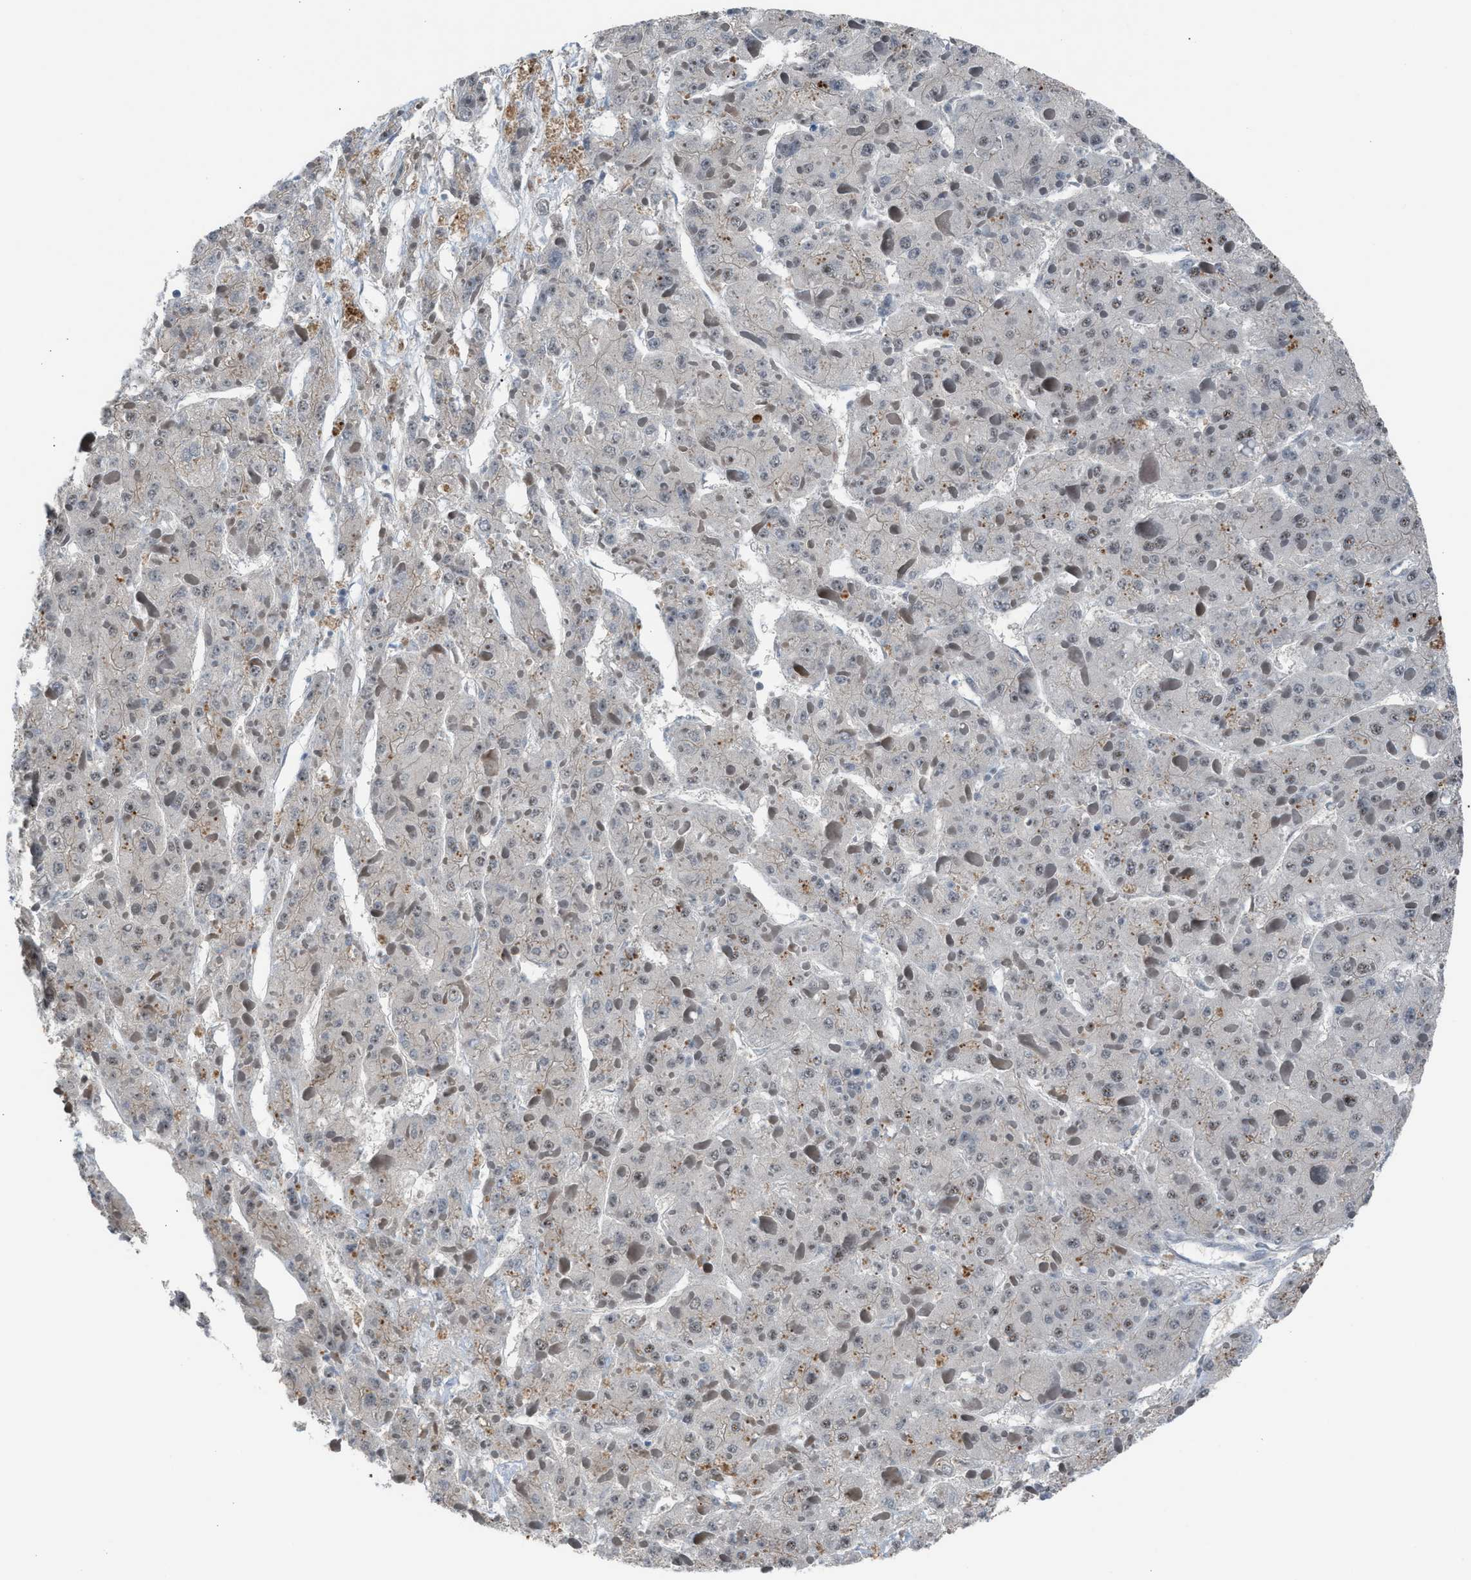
{"staining": {"intensity": "weak", "quantity": "<25%", "location": "nuclear"}, "tissue": "liver cancer", "cell_type": "Tumor cells", "image_type": "cancer", "snomed": [{"axis": "morphology", "description": "Carcinoma, Hepatocellular, NOS"}, {"axis": "topography", "description": "Liver"}], "caption": "Micrograph shows no protein positivity in tumor cells of liver cancer (hepatocellular carcinoma) tissue. The staining was performed using DAB to visualize the protein expression in brown, while the nuclei were stained in blue with hematoxylin (Magnification: 20x).", "gene": "CENPP", "patient": {"sex": "female", "age": 73}}